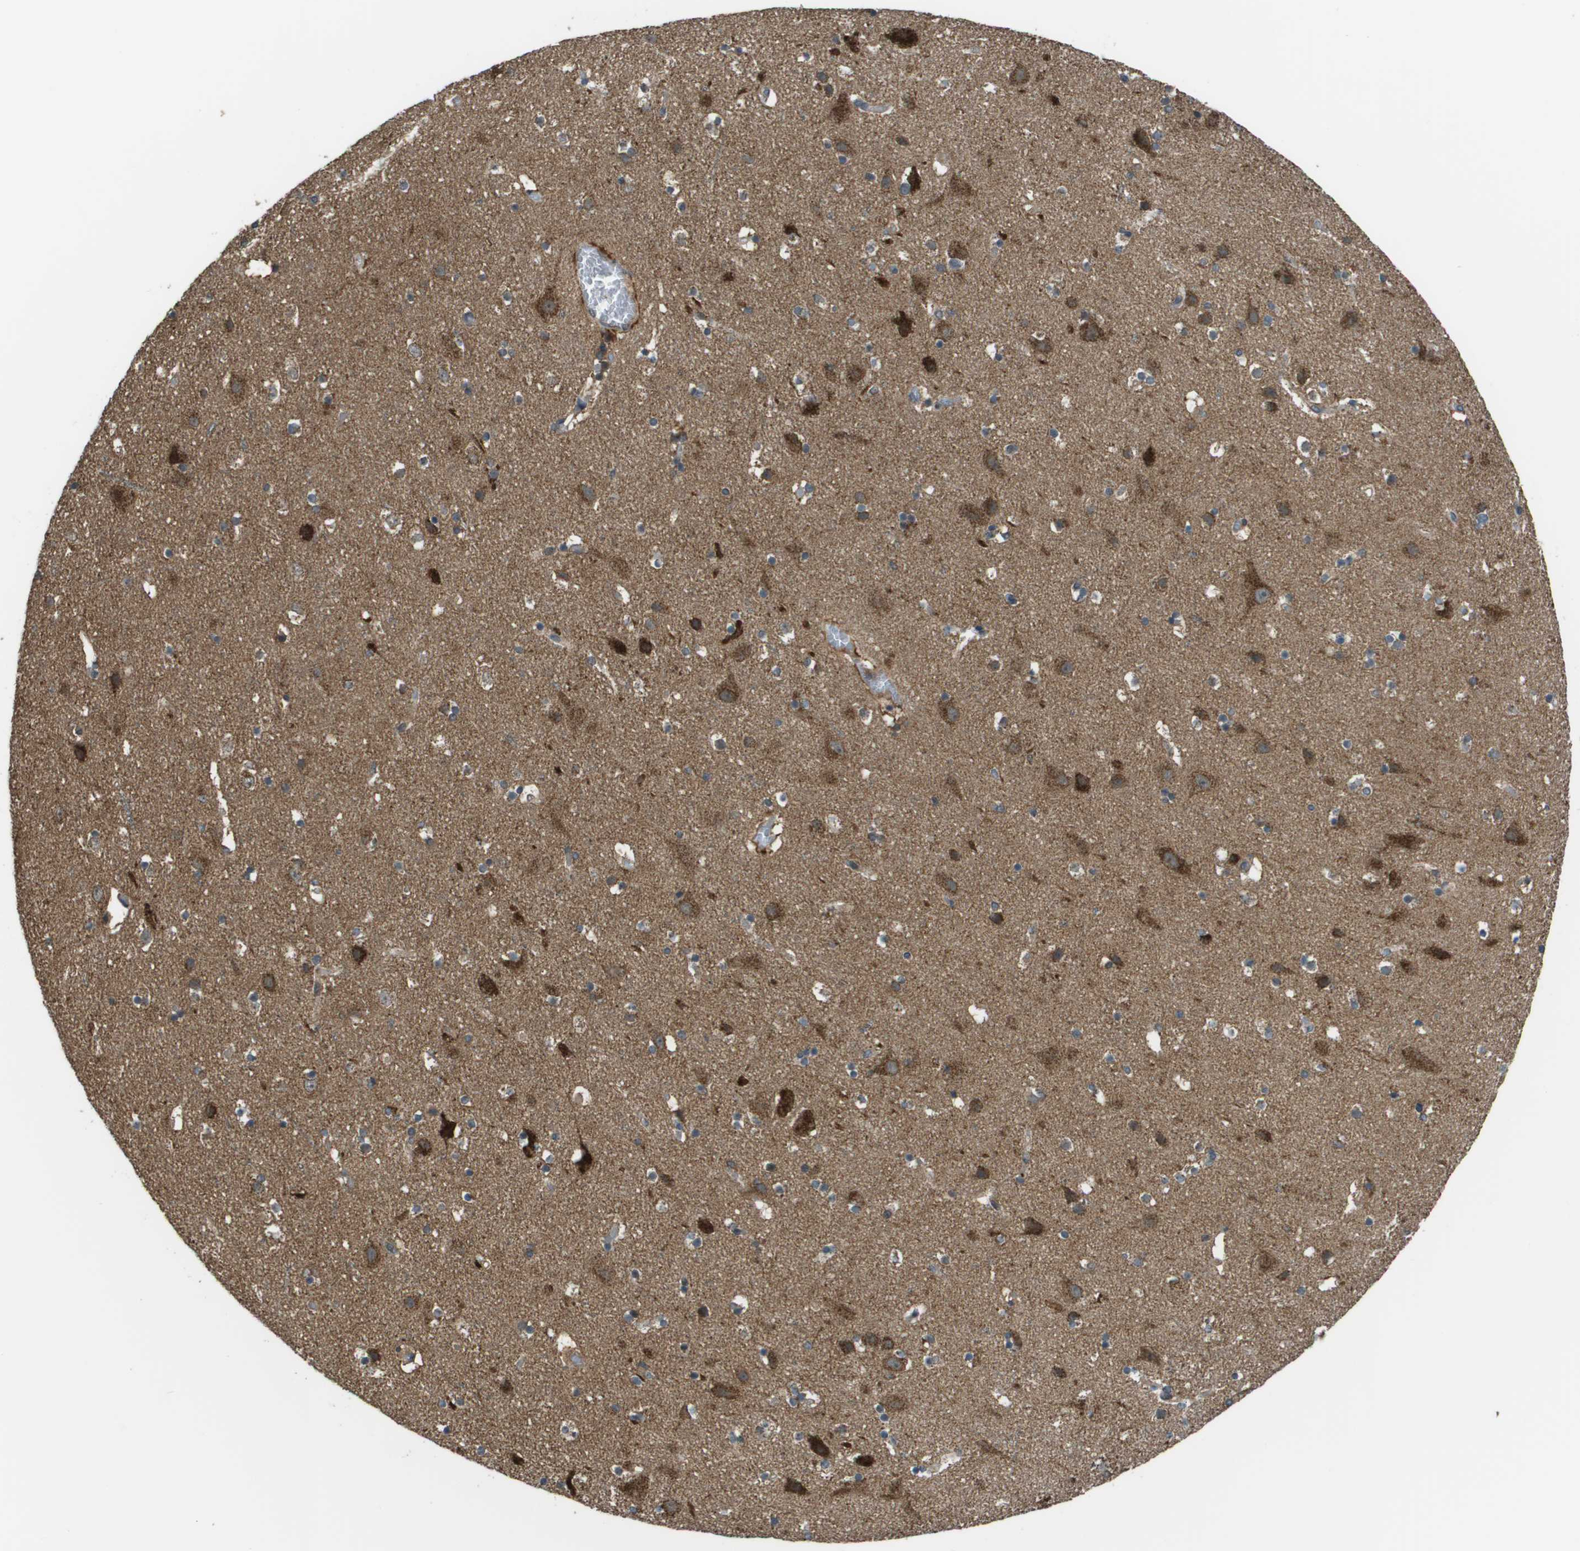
{"staining": {"intensity": "moderate", "quantity": ">75%", "location": "cytoplasmic/membranous"}, "tissue": "cerebral cortex", "cell_type": "Endothelial cells", "image_type": "normal", "snomed": [{"axis": "morphology", "description": "Normal tissue, NOS"}, {"axis": "topography", "description": "Cerebral cortex"}], "caption": "Endothelial cells display moderate cytoplasmic/membranous staining in approximately >75% of cells in normal cerebral cortex.", "gene": "PLPBP", "patient": {"sex": "male", "age": 45}}